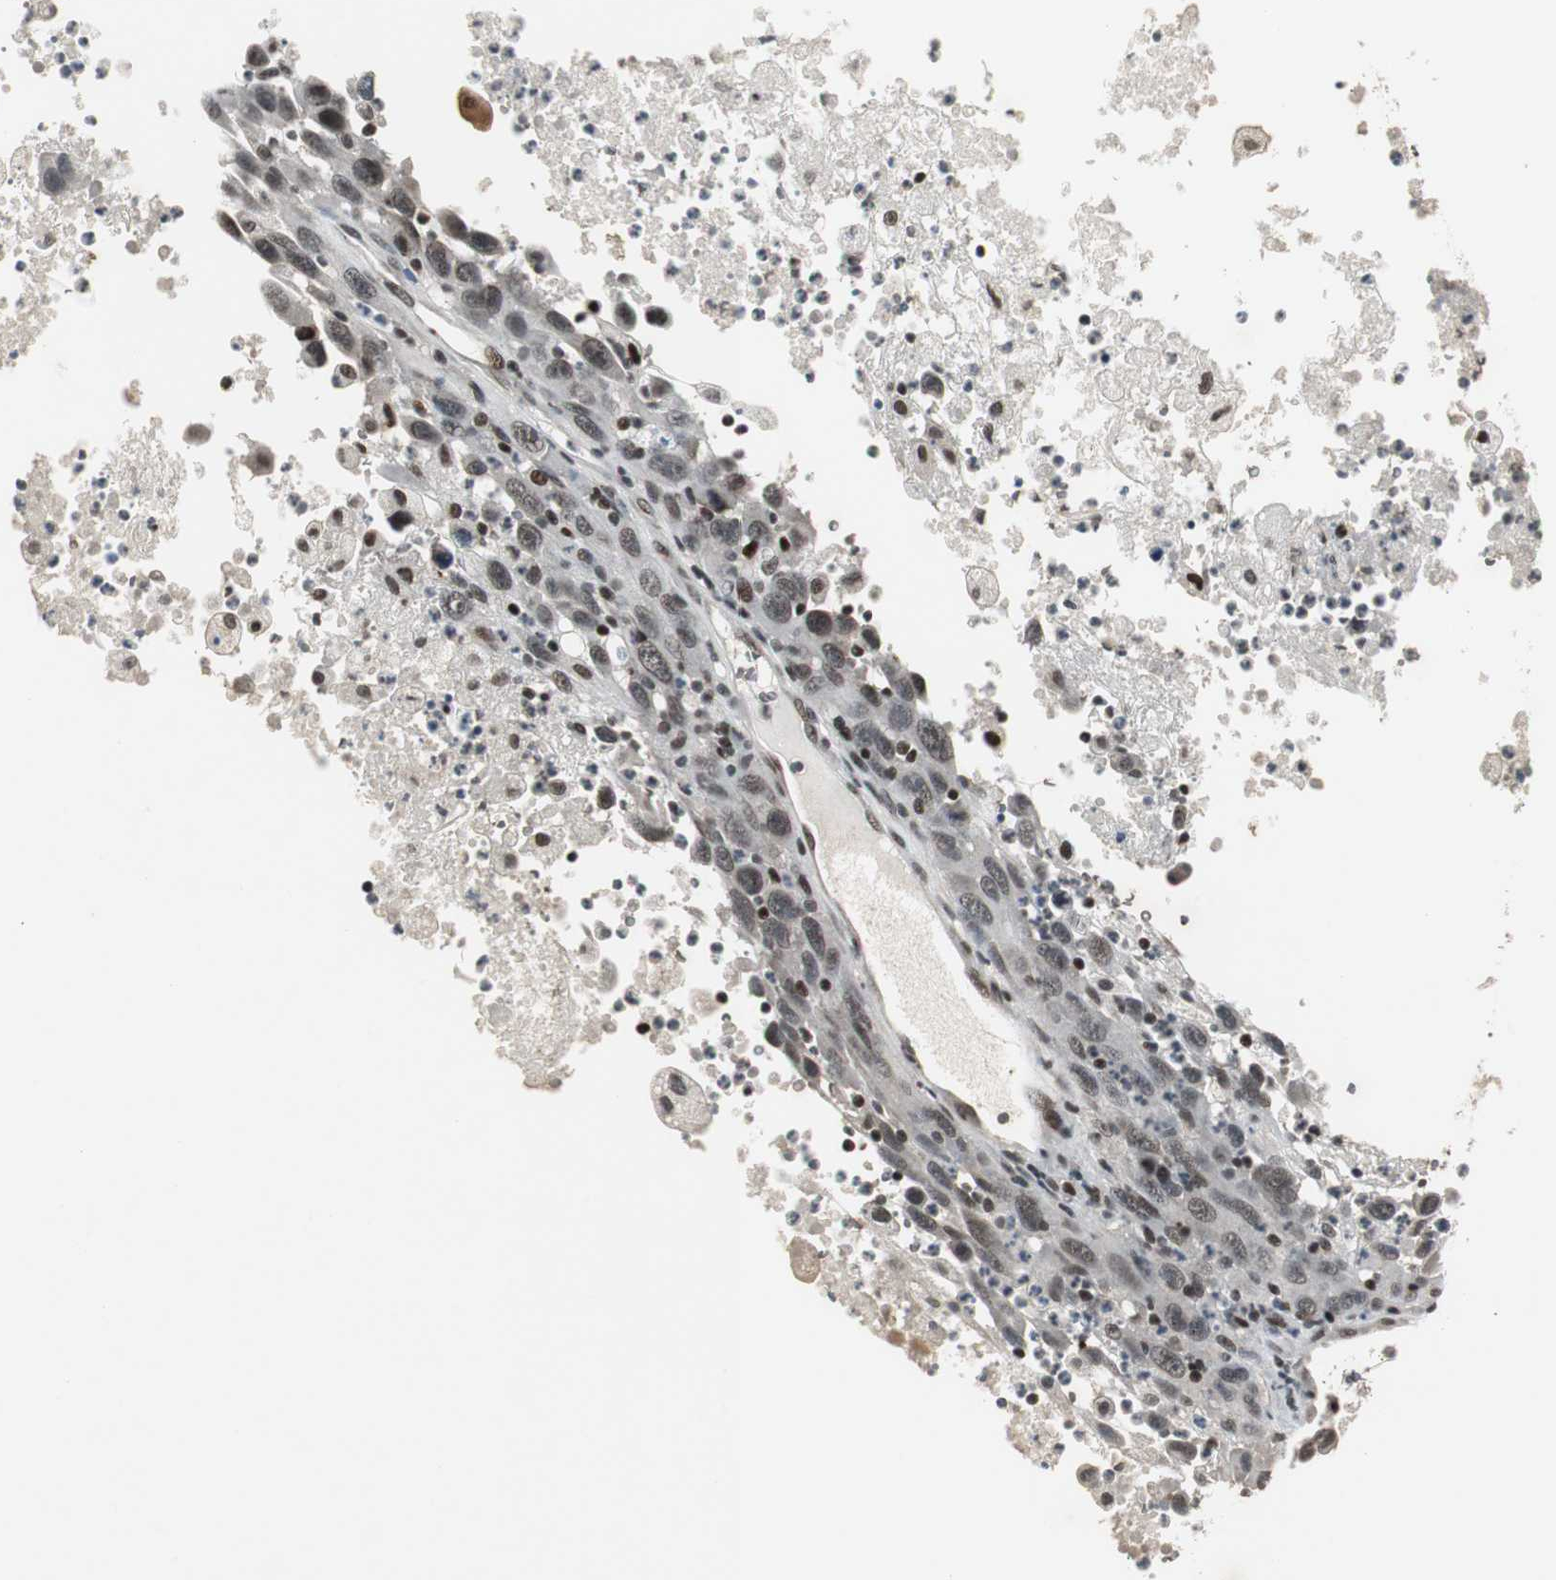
{"staining": {"intensity": "moderate", "quantity": ">75%", "location": "nuclear"}, "tissue": "melanoma", "cell_type": "Tumor cells", "image_type": "cancer", "snomed": [{"axis": "morphology", "description": "Malignant melanoma, Metastatic site"}, {"axis": "topography", "description": "Skin"}], "caption": "Melanoma stained with DAB (3,3'-diaminobenzidine) IHC reveals medium levels of moderate nuclear staining in approximately >75% of tumor cells. (DAB (3,3'-diaminobenzidine) IHC, brown staining for protein, blue staining for nuclei).", "gene": "TAF5", "patient": {"sex": "female", "age": 56}}